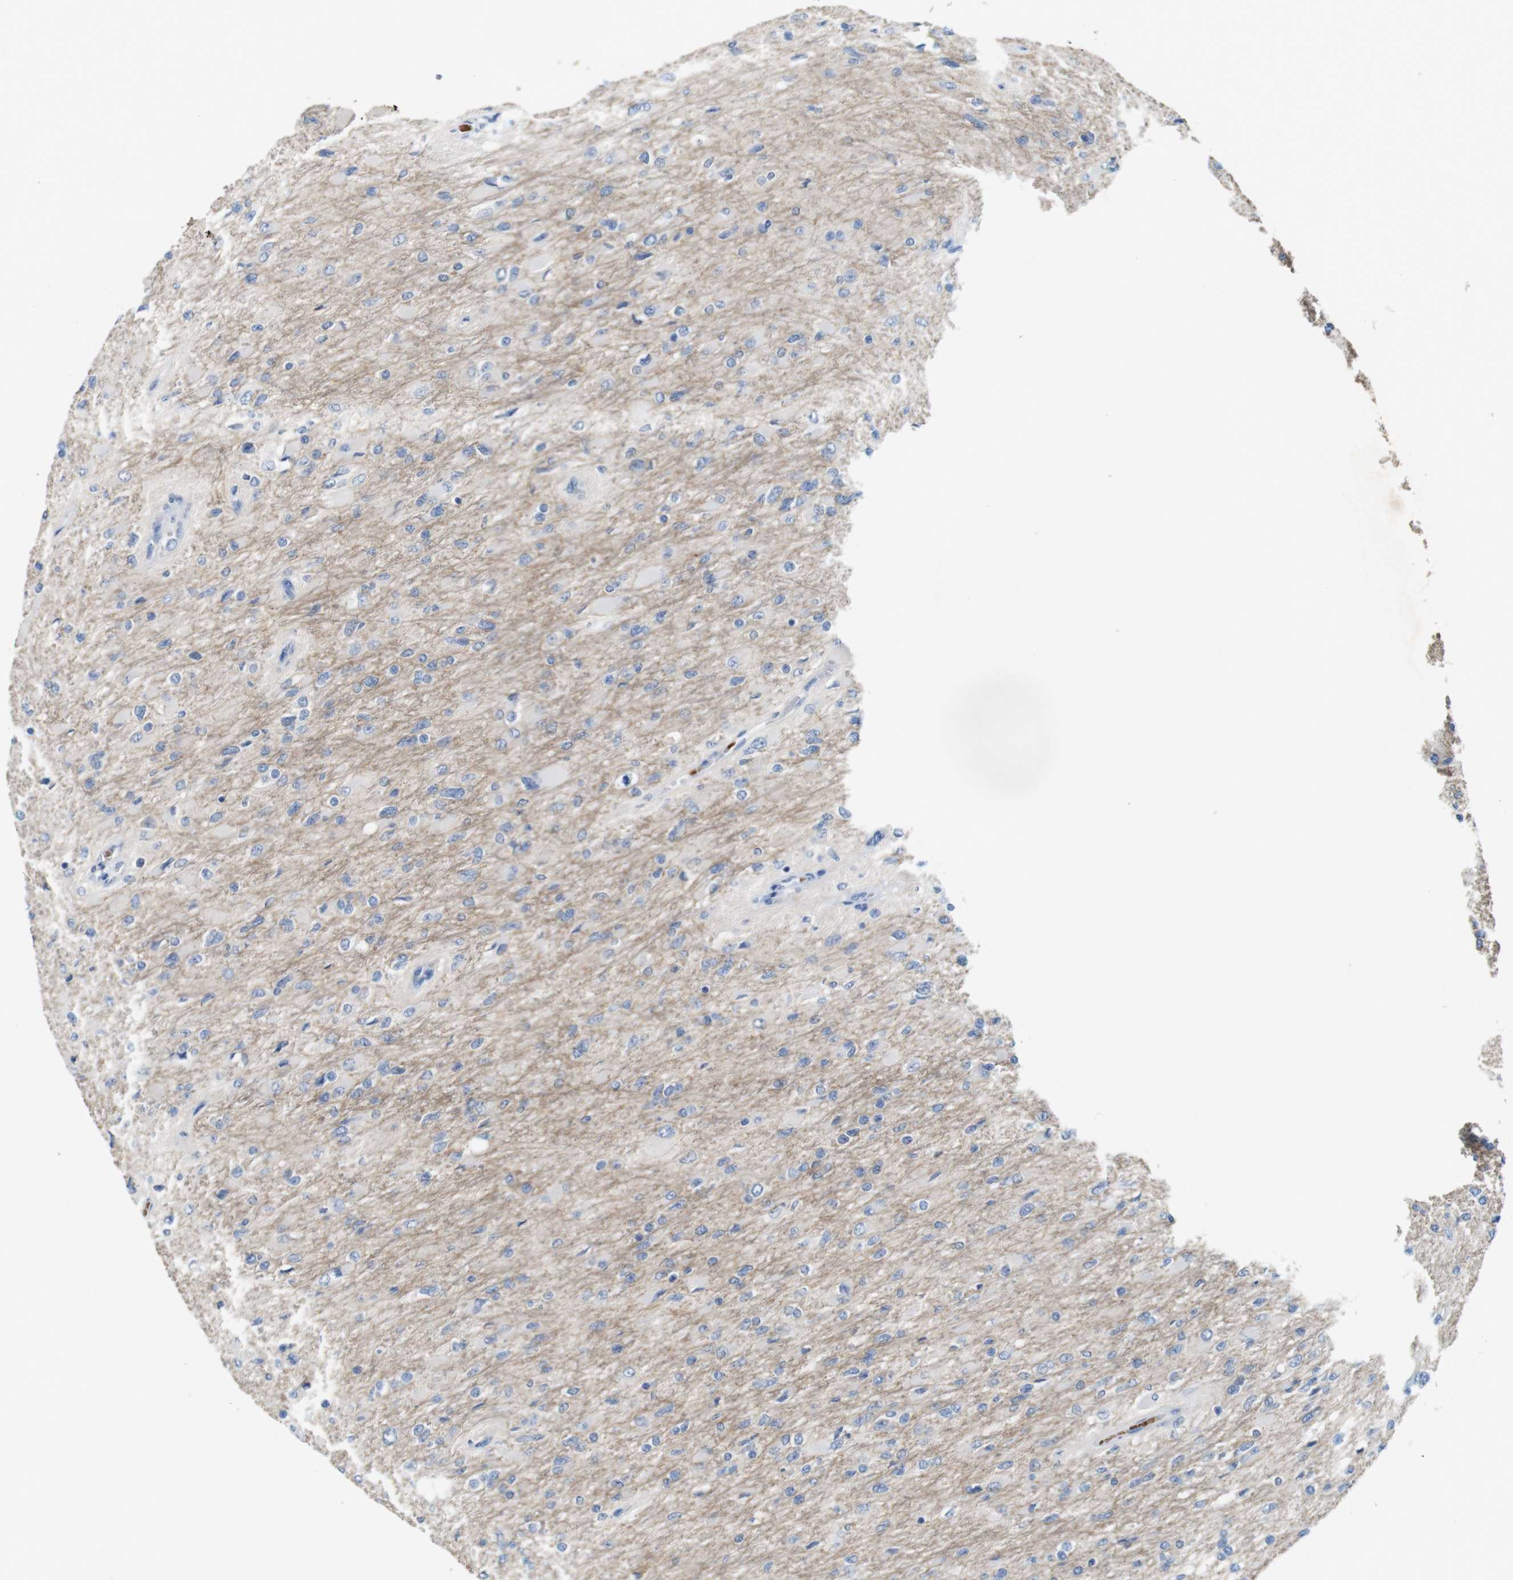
{"staining": {"intensity": "negative", "quantity": "none", "location": "none"}, "tissue": "glioma", "cell_type": "Tumor cells", "image_type": "cancer", "snomed": [{"axis": "morphology", "description": "Glioma, malignant, High grade"}, {"axis": "topography", "description": "Cerebral cortex"}], "caption": "A photomicrograph of human glioma is negative for staining in tumor cells.", "gene": "IGSF8", "patient": {"sex": "female", "age": 36}}